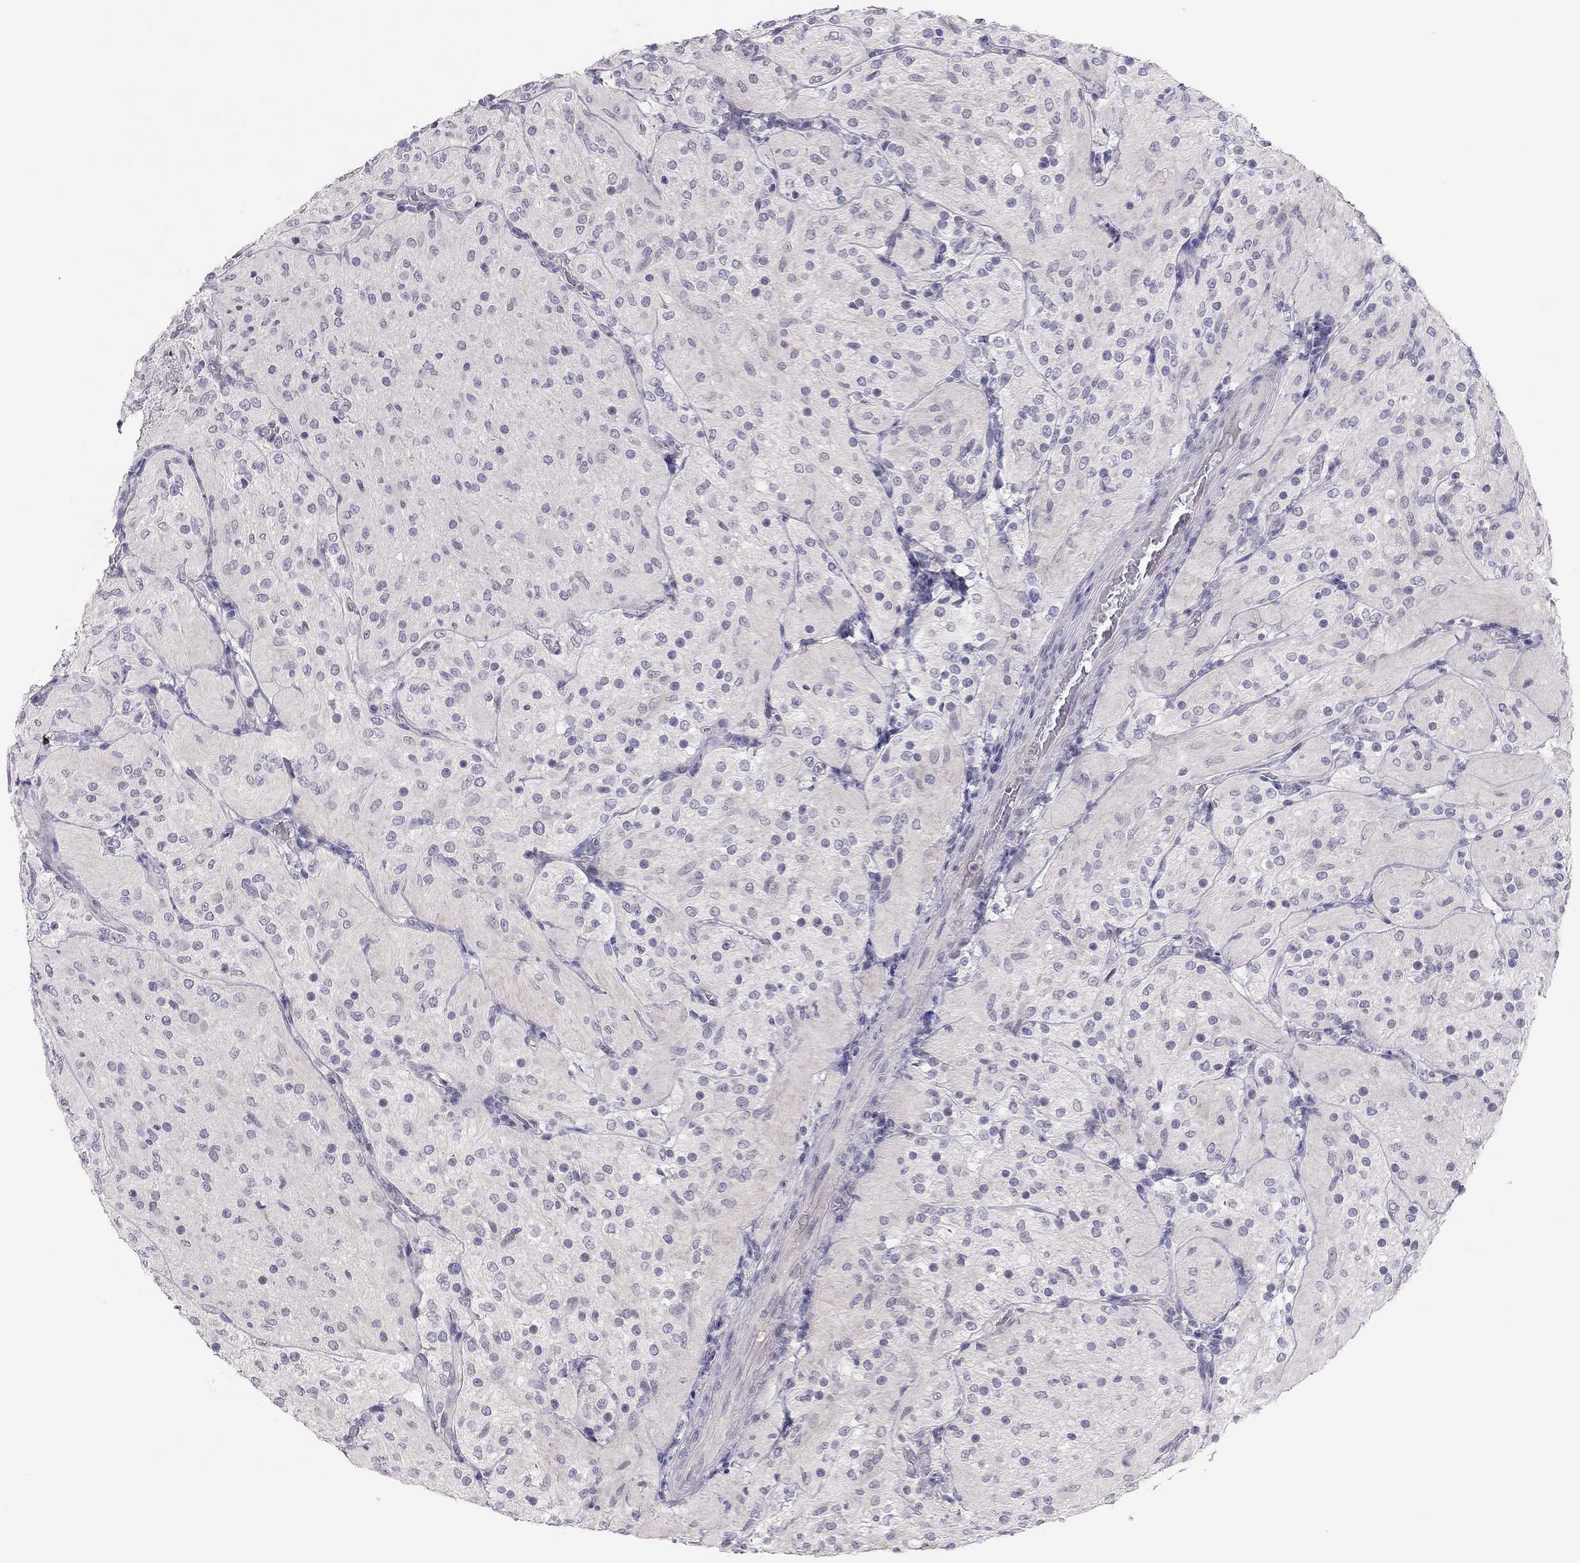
{"staining": {"intensity": "negative", "quantity": "none", "location": "none"}, "tissue": "glioma", "cell_type": "Tumor cells", "image_type": "cancer", "snomed": [{"axis": "morphology", "description": "Glioma, malignant, Low grade"}, {"axis": "topography", "description": "Brain"}], "caption": "Immunohistochemistry (IHC) photomicrograph of neoplastic tissue: malignant low-grade glioma stained with DAB (3,3'-diaminobenzidine) reveals no significant protein staining in tumor cells. The staining was performed using DAB (3,3'-diaminobenzidine) to visualize the protein expression in brown, while the nuclei were stained in blue with hematoxylin (Magnification: 20x).", "gene": "ADORA2A", "patient": {"sex": "male", "age": 3}}